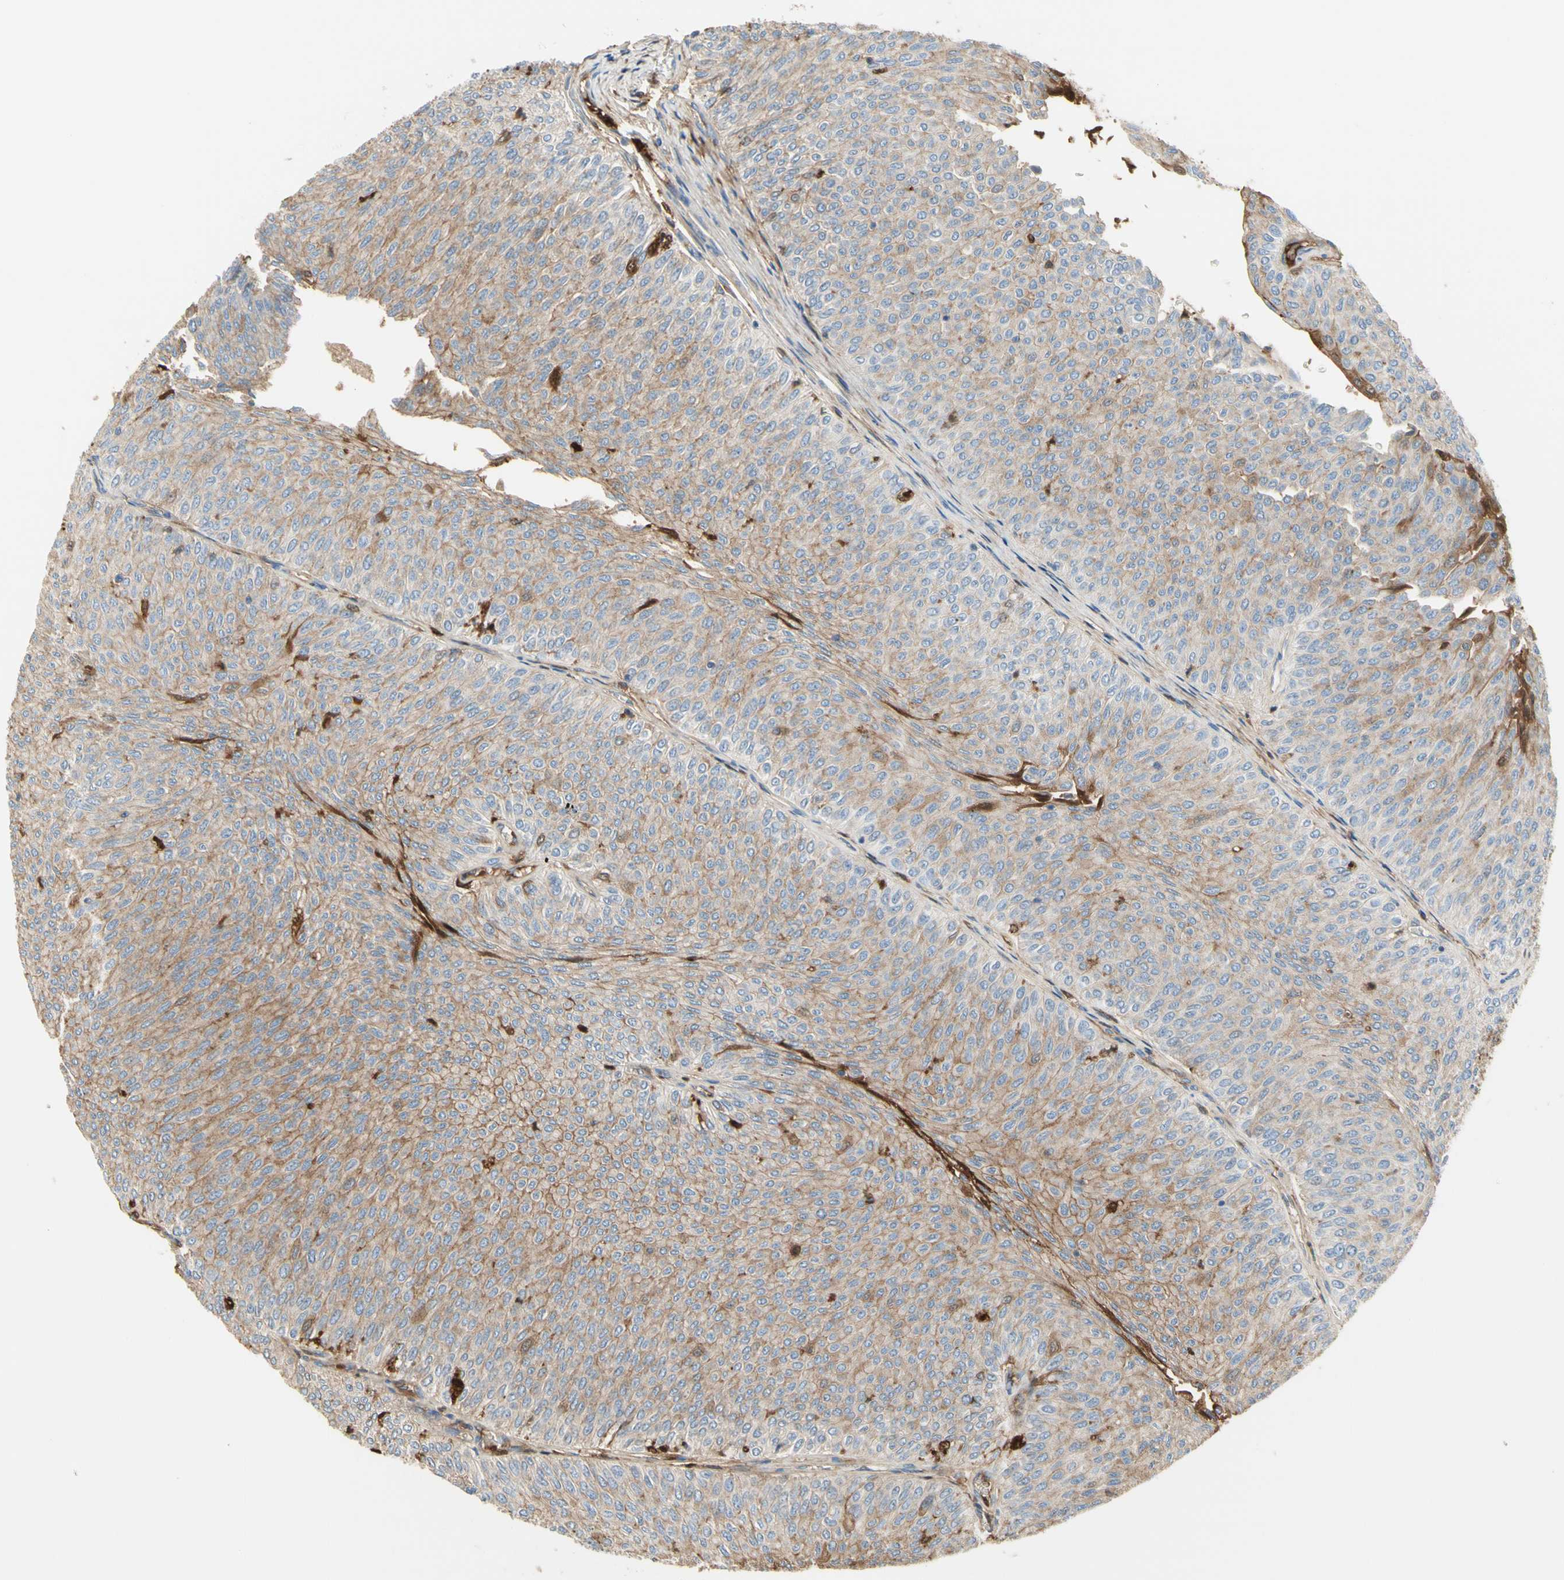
{"staining": {"intensity": "moderate", "quantity": ">75%", "location": "cytoplasmic/membranous"}, "tissue": "urothelial cancer", "cell_type": "Tumor cells", "image_type": "cancer", "snomed": [{"axis": "morphology", "description": "Urothelial carcinoma, Low grade"}, {"axis": "topography", "description": "Urinary bladder"}], "caption": "A brown stain labels moderate cytoplasmic/membranous staining of a protein in human low-grade urothelial carcinoma tumor cells. The staining was performed using DAB to visualize the protein expression in brown, while the nuclei were stained in blue with hematoxylin (Magnification: 20x).", "gene": "NECTIN4", "patient": {"sex": "male", "age": 78}}